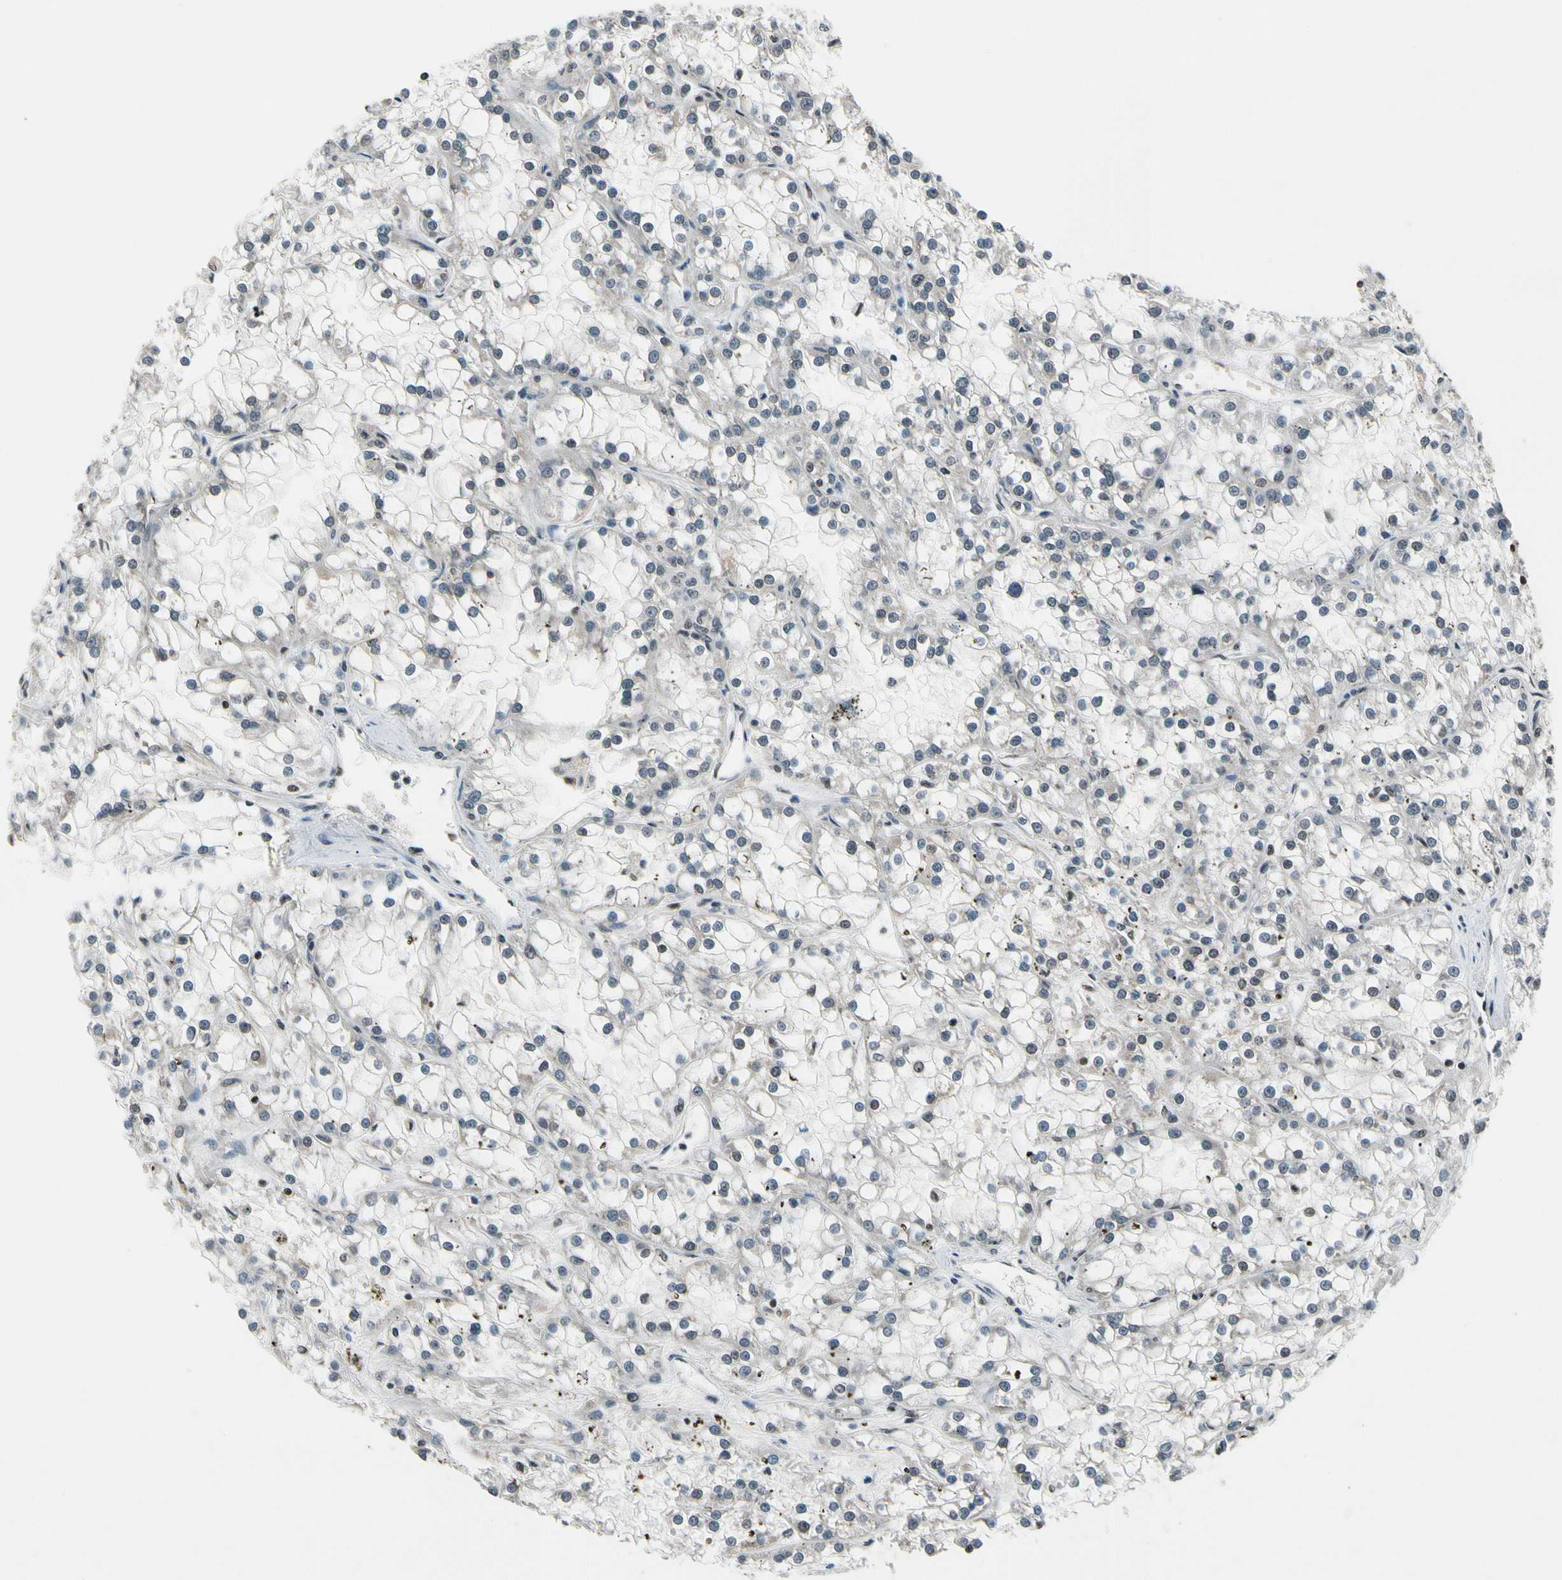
{"staining": {"intensity": "strong", "quantity": "<25%", "location": "nuclear"}, "tissue": "renal cancer", "cell_type": "Tumor cells", "image_type": "cancer", "snomed": [{"axis": "morphology", "description": "Adenocarcinoma, NOS"}, {"axis": "topography", "description": "Kidney"}], "caption": "Tumor cells display medium levels of strong nuclear expression in about <25% of cells in human renal cancer. The staining was performed using DAB (3,3'-diaminobenzidine) to visualize the protein expression in brown, while the nuclei were stained in blue with hematoxylin (Magnification: 20x).", "gene": "RECQL", "patient": {"sex": "female", "age": 52}}